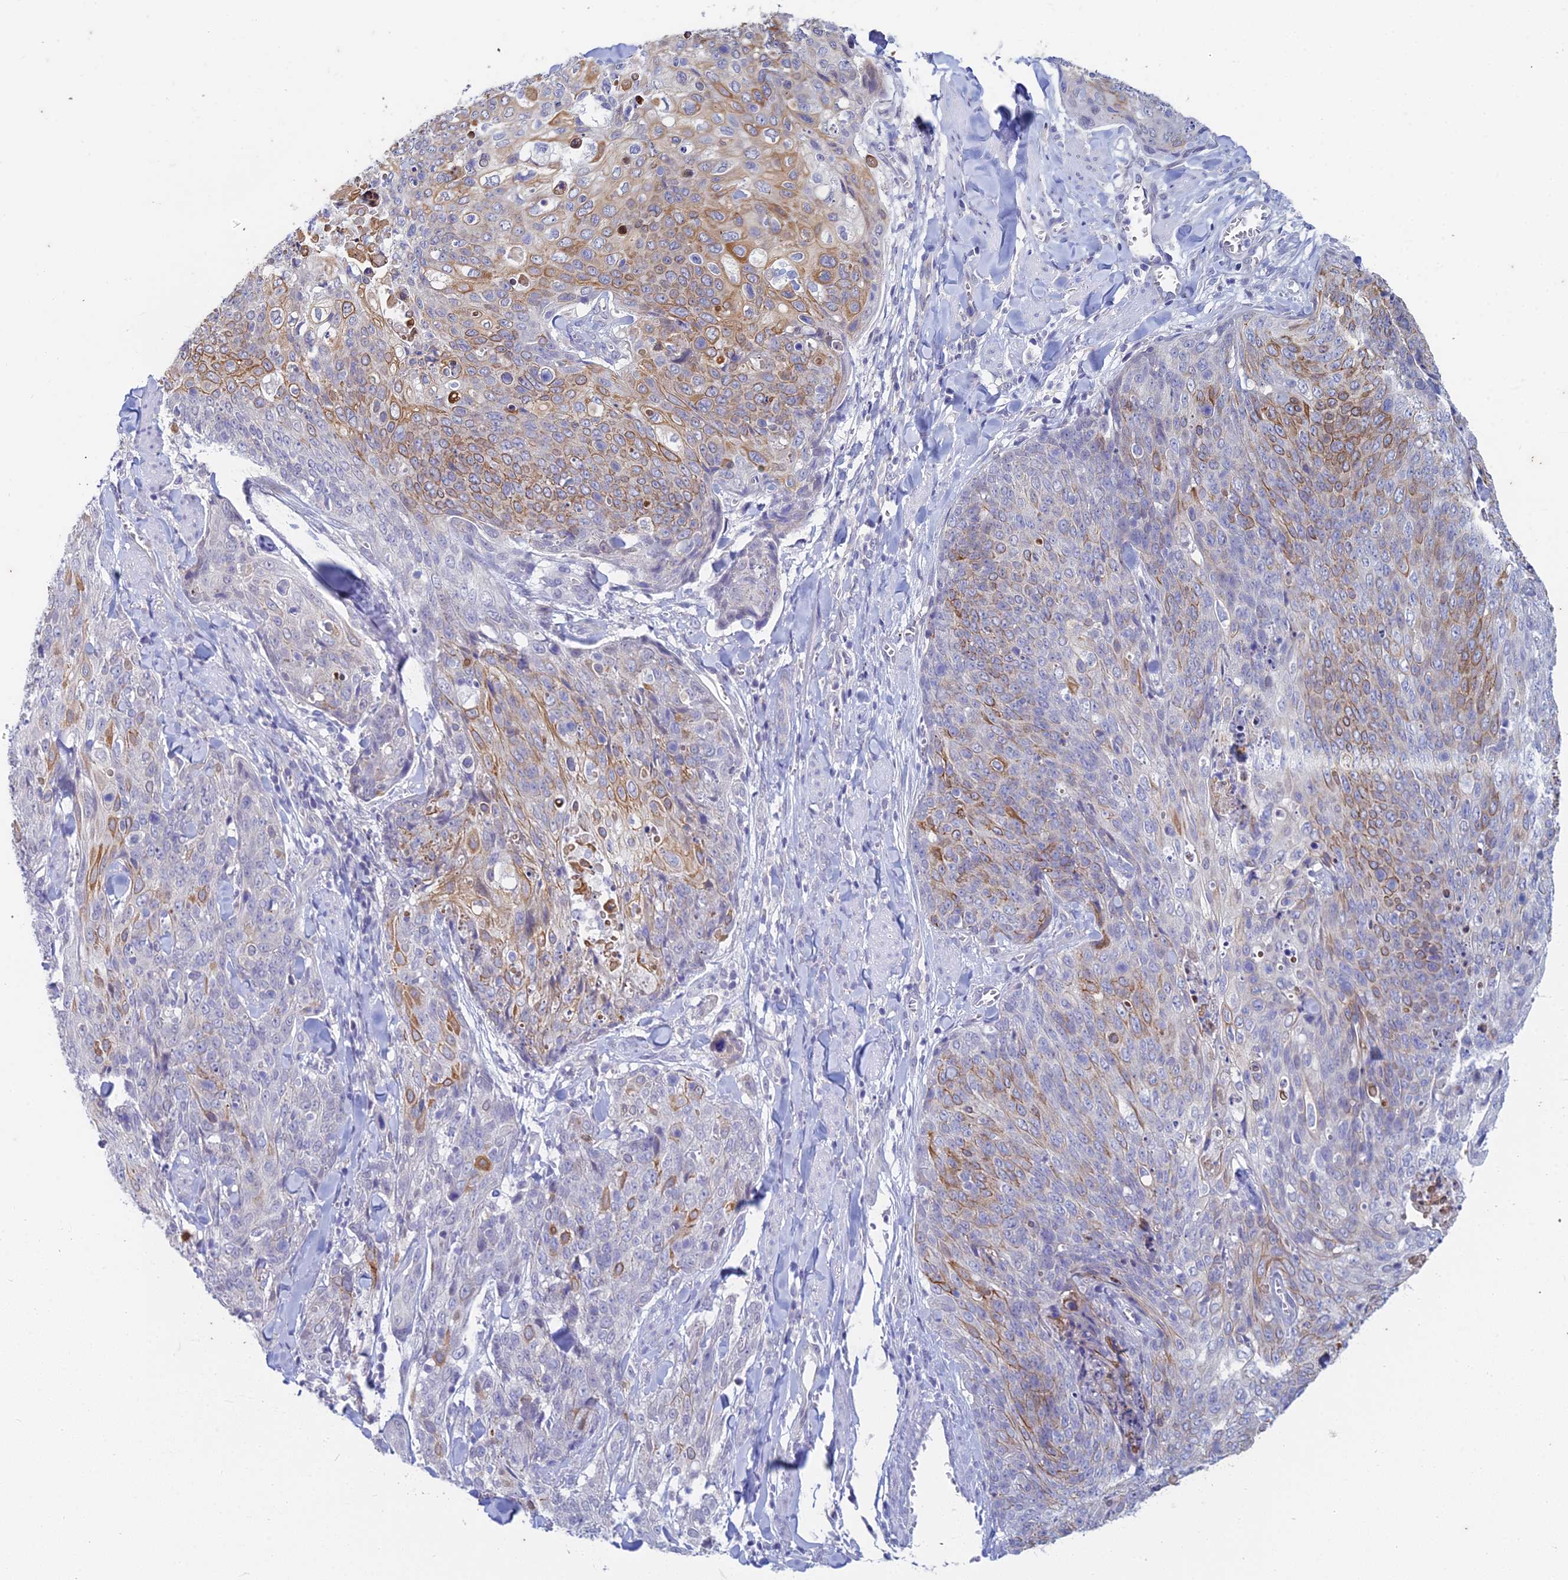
{"staining": {"intensity": "moderate", "quantity": "25%-75%", "location": "cytoplasmic/membranous"}, "tissue": "skin cancer", "cell_type": "Tumor cells", "image_type": "cancer", "snomed": [{"axis": "morphology", "description": "Squamous cell carcinoma, NOS"}, {"axis": "topography", "description": "Skin"}, {"axis": "topography", "description": "Vulva"}], "caption": "A brown stain shows moderate cytoplasmic/membranous positivity of a protein in skin cancer (squamous cell carcinoma) tumor cells. Using DAB (3,3'-diaminobenzidine) (brown) and hematoxylin (blue) stains, captured at high magnification using brightfield microscopy.", "gene": "EEF2KMT", "patient": {"sex": "female", "age": 85}}